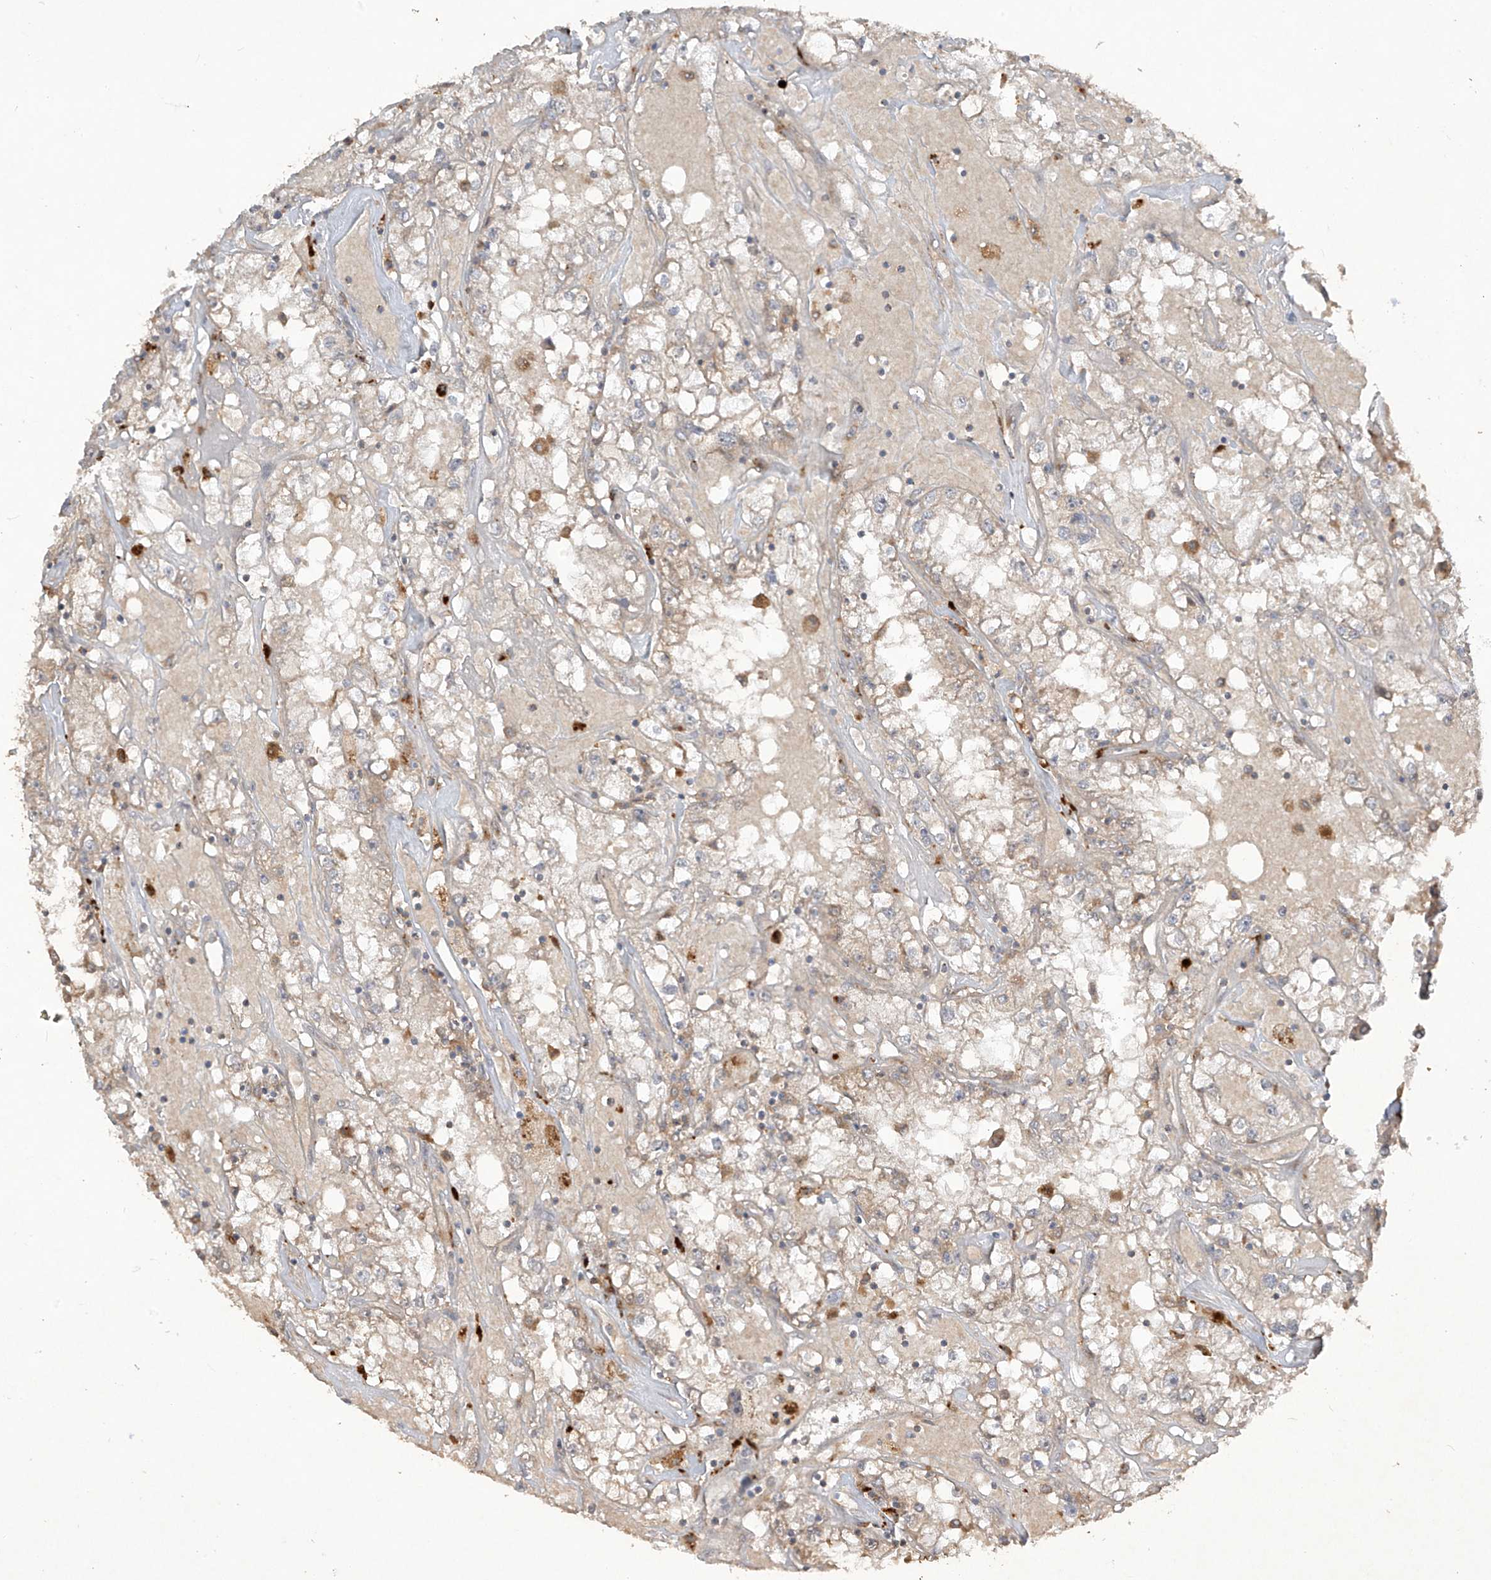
{"staining": {"intensity": "strong", "quantity": "<25%", "location": "cytoplasmic/membranous"}, "tissue": "renal cancer", "cell_type": "Tumor cells", "image_type": "cancer", "snomed": [{"axis": "morphology", "description": "Adenocarcinoma, NOS"}, {"axis": "topography", "description": "Kidney"}], "caption": "There is medium levels of strong cytoplasmic/membranous staining in tumor cells of renal adenocarcinoma, as demonstrated by immunohistochemical staining (brown color).", "gene": "LDAH", "patient": {"sex": "male", "age": 56}}